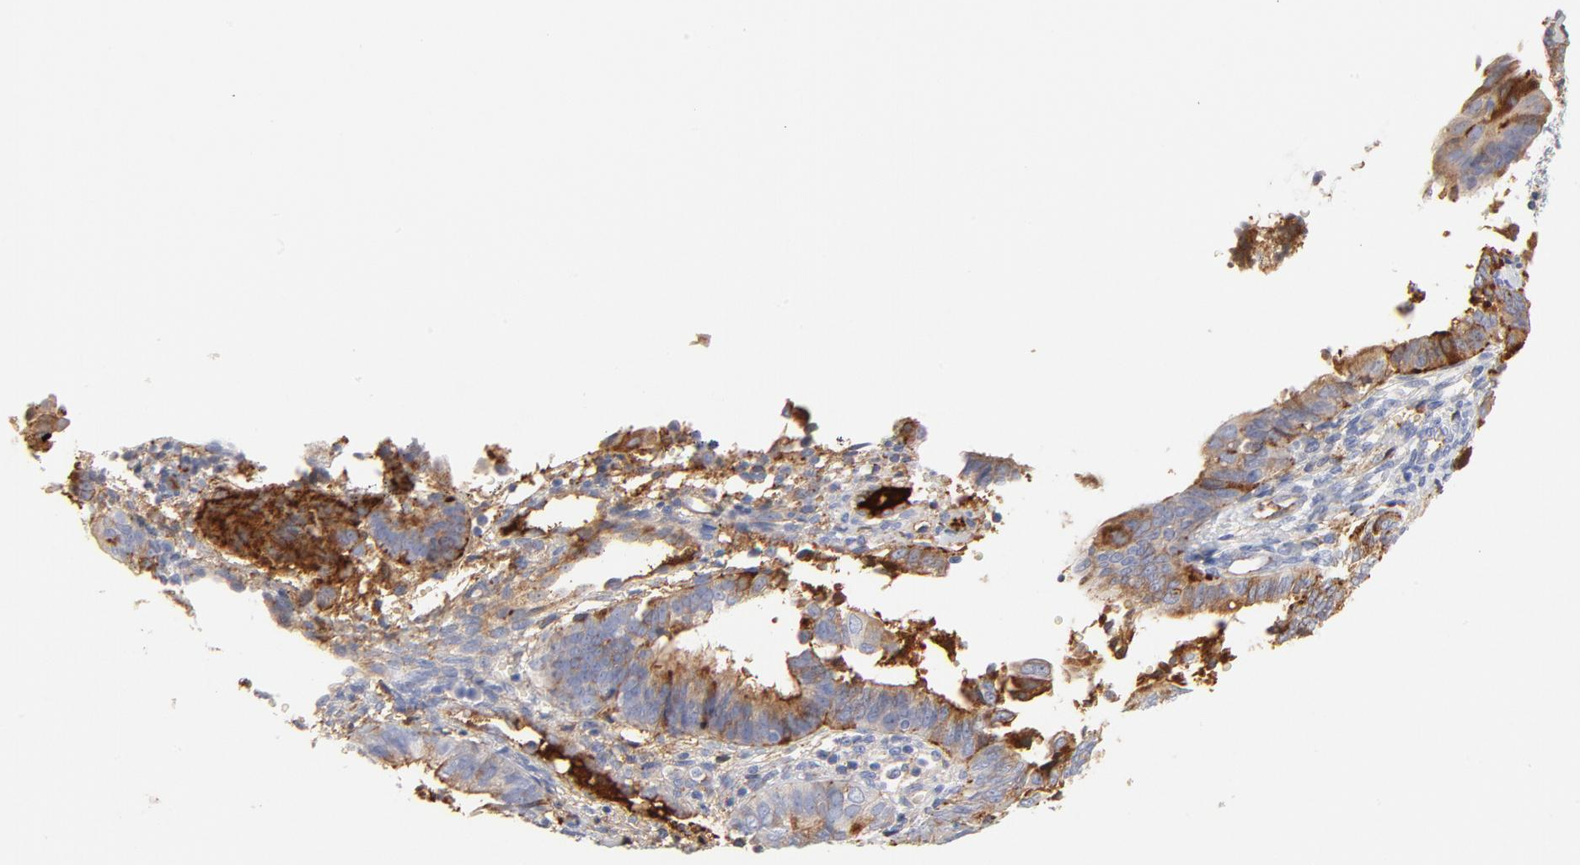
{"staining": {"intensity": "moderate", "quantity": "25%-75%", "location": "cytoplasmic/membranous"}, "tissue": "endometrial cancer", "cell_type": "Tumor cells", "image_type": "cancer", "snomed": [{"axis": "morphology", "description": "Adenocarcinoma, NOS"}, {"axis": "topography", "description": "Endometrium"}], "caption": "Immunohistochemistry (IHC) (DAB (3,3'-diaminobenzidine)) staining of endometrial adenocarcinoma demonstrates moderate cytoplasmic/membranous protein staining in about 25%-75% of tumor cells.", "gene": "C3", "patient": {"sex": "female", "age": 63}}